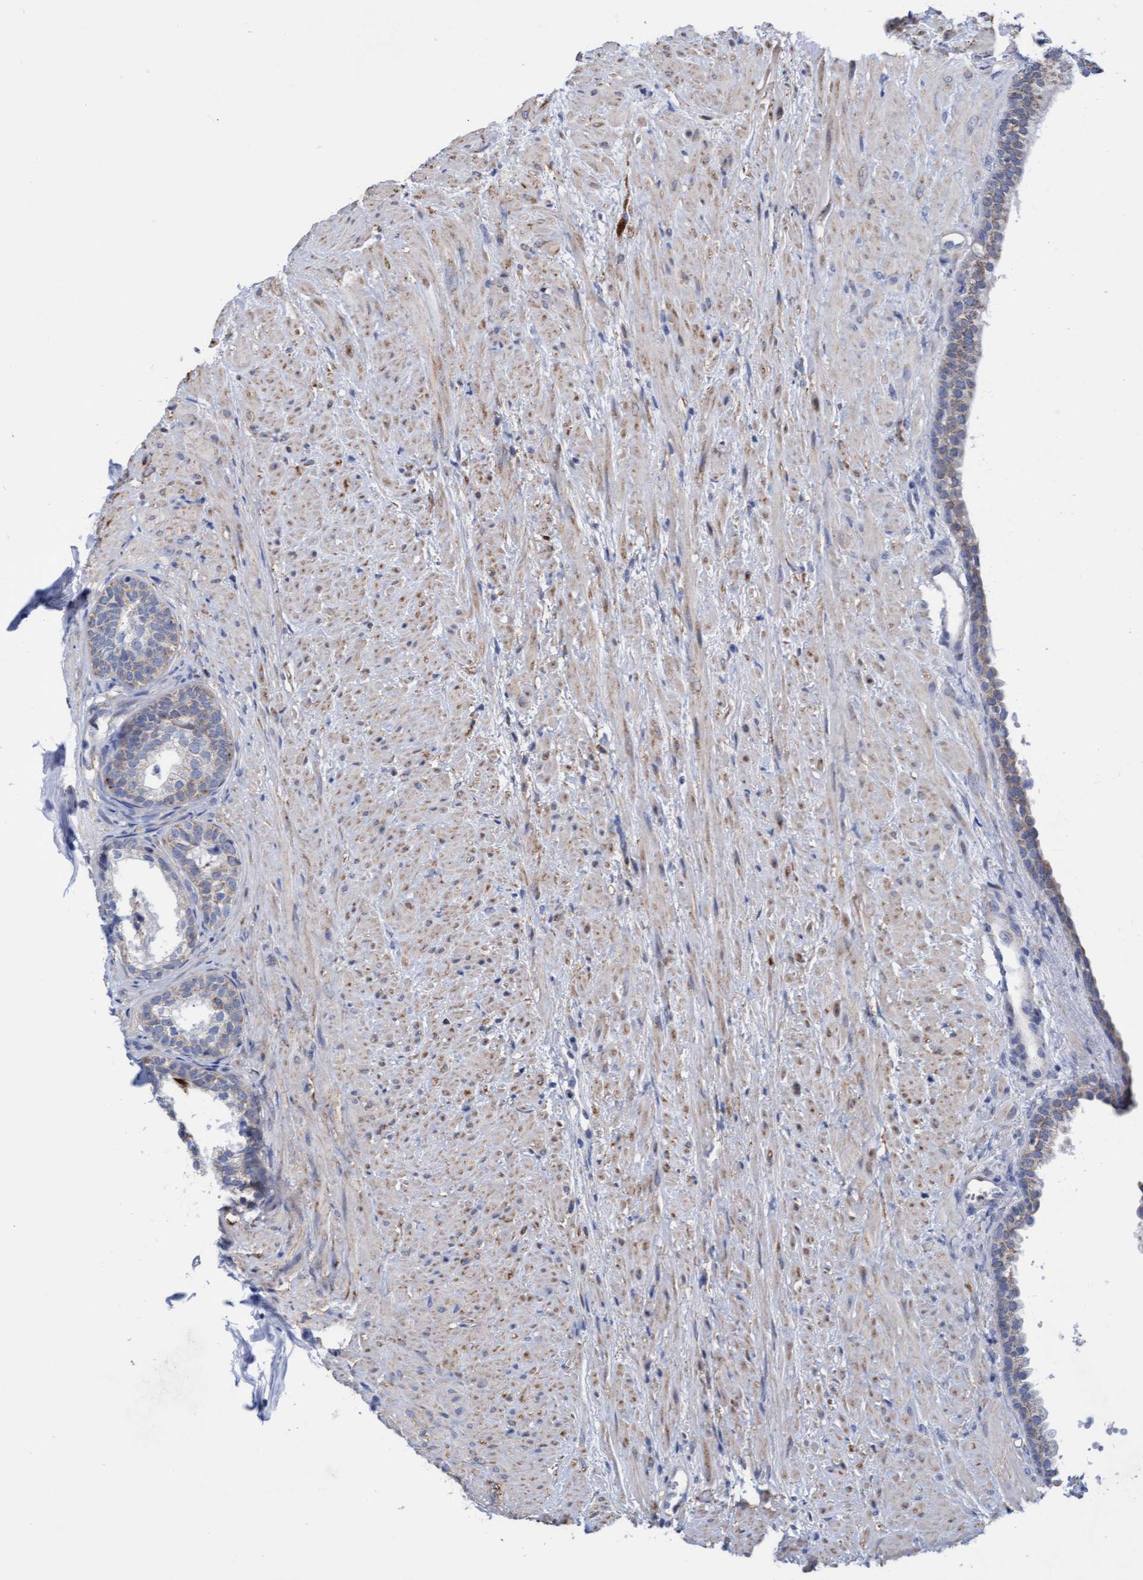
{"staining": {"intensity": "moderate", "quantity": "<25%", "location": "cytoplasmic/membranous"}, "tissue": "prostate", "cell_type": "Glandular cells", "image_type": "normal", "snomed": [{"axis": "morphology", "description": "Normal tissue, NOS"}, {"axis": "topography", "description": "Prostate"}], "caption": "The micrograph demonstrates staining of normal prostate, revealing moderate cytoplasmic/membranous protein staining (brown color) within glandular cells.", "gene": "ZNF750", "patient": {"sex": "male", "age": 76}}